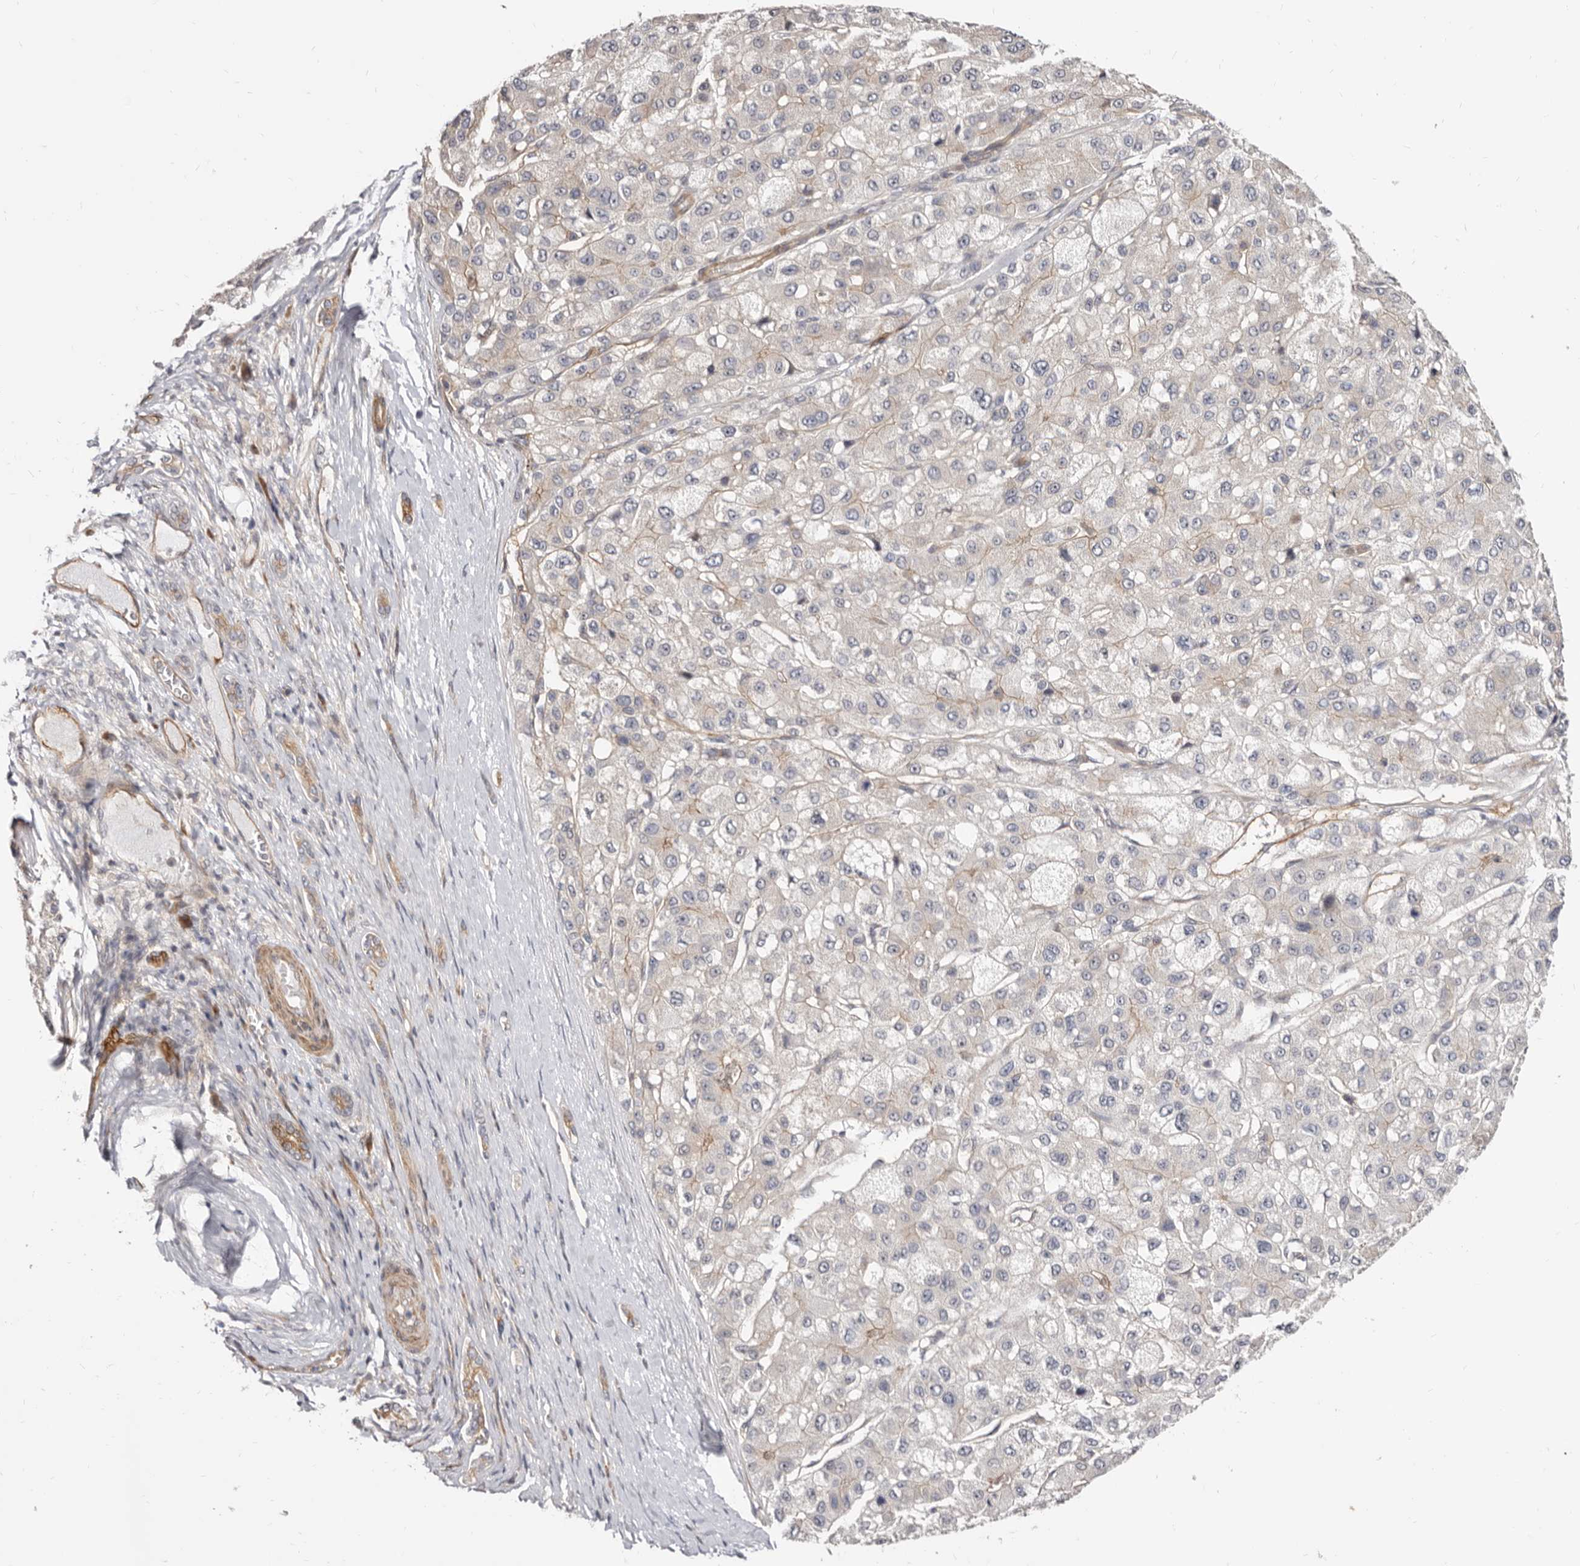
{"staining": {"intensity": "negative", "quantity": "none", "location": "none"}, "tissue": "liver cancer", "cell_type": "Tumor cells", "image_type": "cancer", "snomed": [{"axis": "morphology", "description": "Carcinoma, Hepatocellular, NOS"}, {"axis": "topography", "description": "Liver"}], "caption": "There is no significant expression in tumor cells of liver cancer (hepatocellular carcinoma).", "gene": "GPATCH4", "patient": {"sex": "male", "age": 80}}